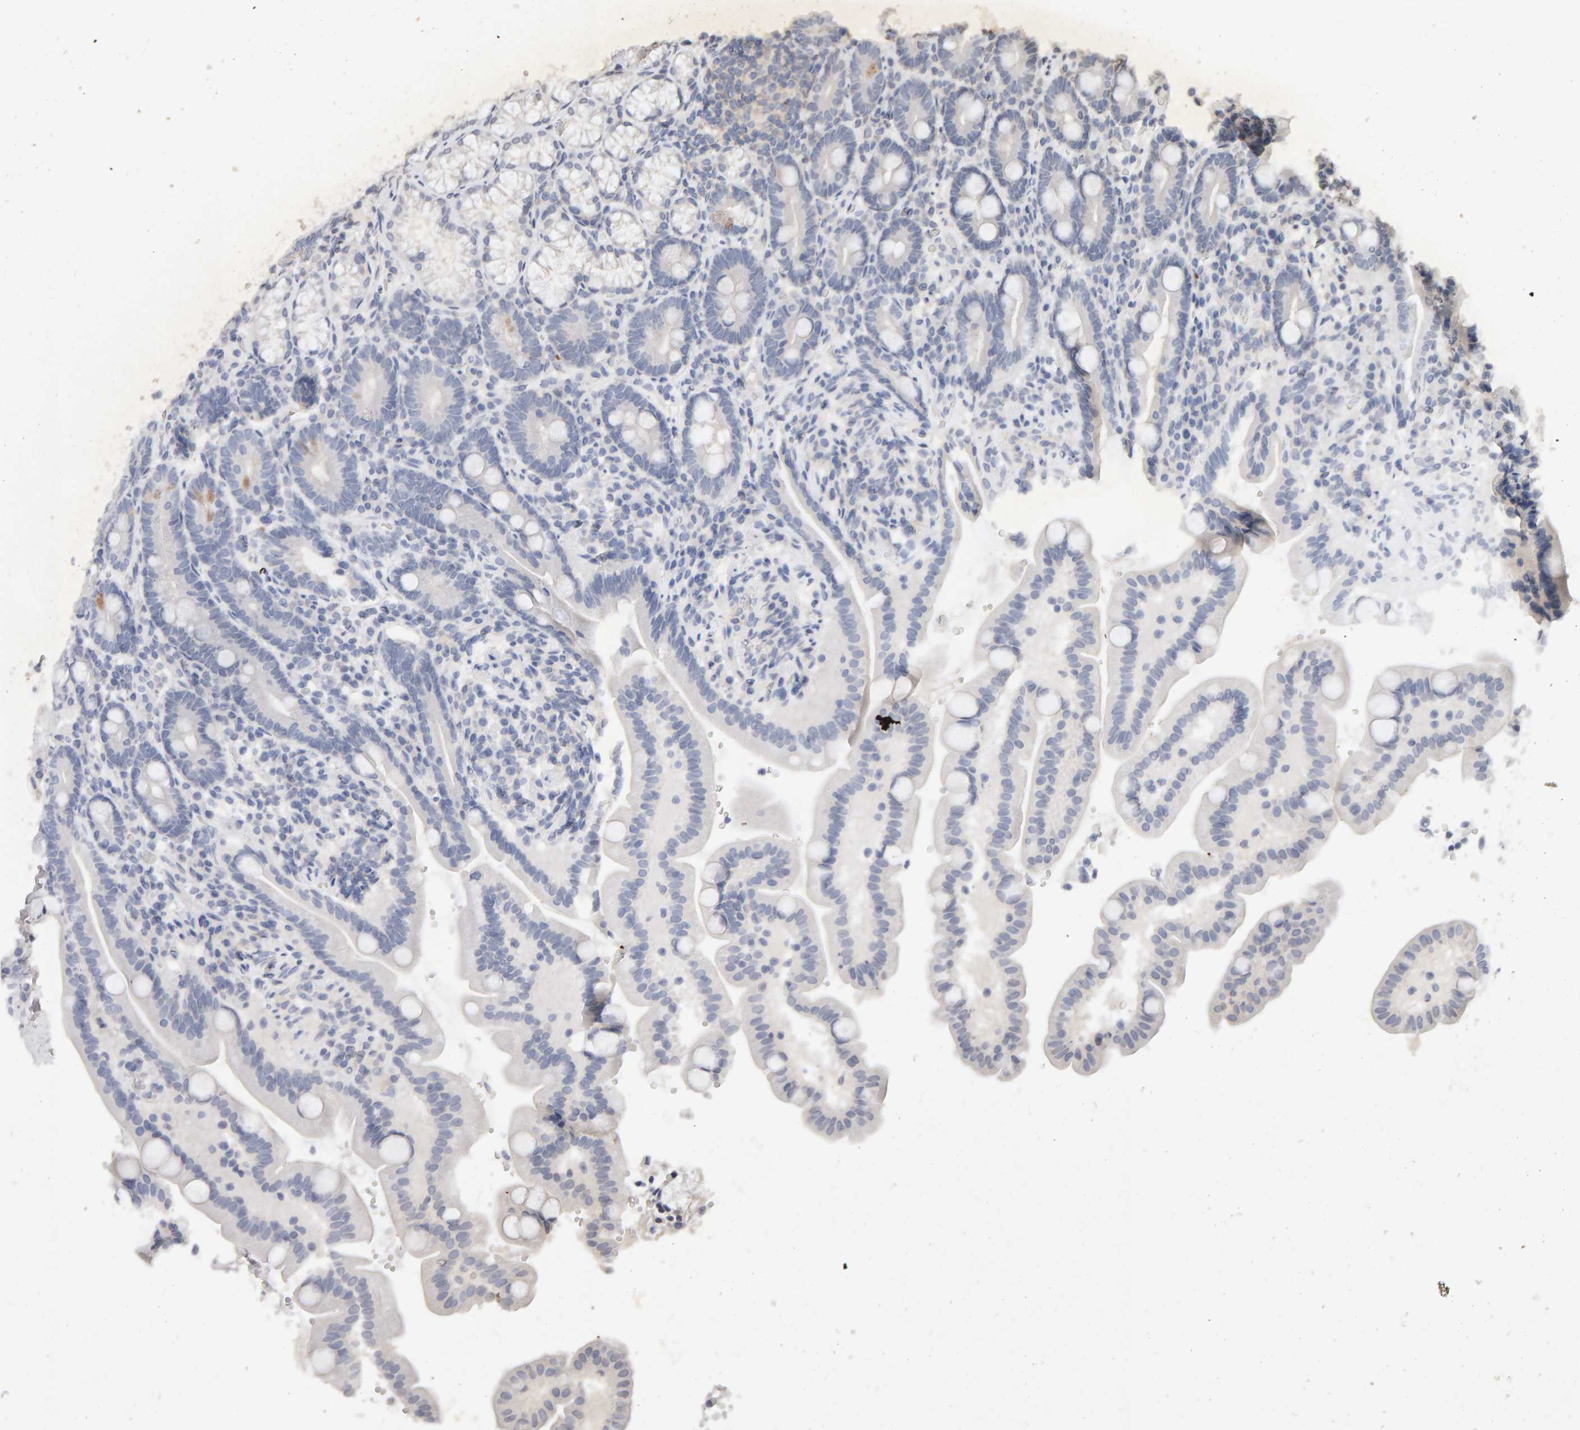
{"staining": {"intensity": "weak", "quantity": "25%-75%", "location": "nuclear"}, "tissue": "duodenum", "cell_type": "Glandular cells", "image_type": "normal", "snomed": [{"axis": "morphology", "description": "Normal tissue, NOS"}, {"axis": "topography", "description": "Duodenum"}], "caption": "Protein expression analysis of unremarkable duodenum reveals weak nuclear staining in approximately 25%-75% of glandular cells.", "gene": "DNAJB5", "patient": {"sex": "male", "age": 54}}